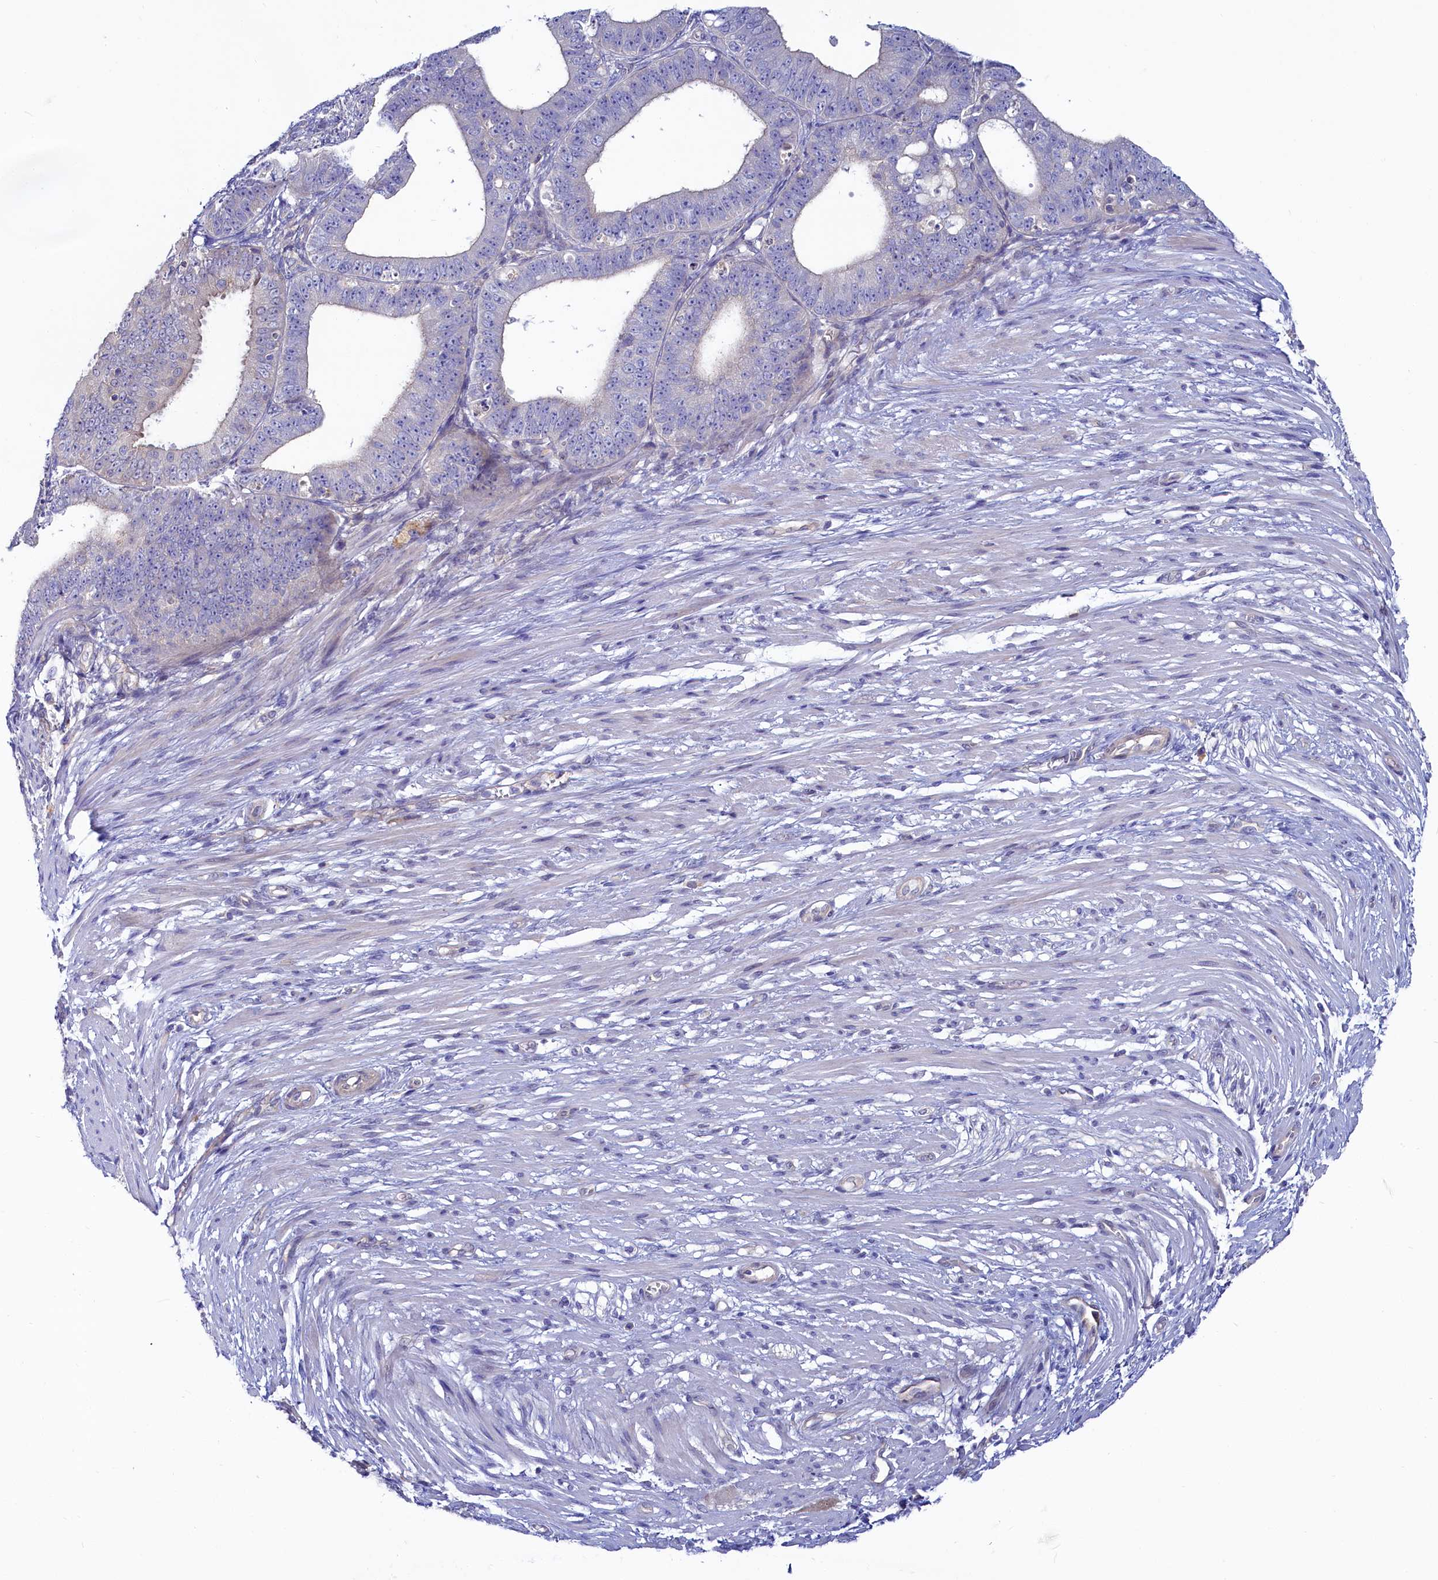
{"staining": {"intensity": "negative", "quantity": "none", "location": "none"}, "tissue": "ovarian cancer", "cell_type": "Tumor cells", "image_type": "cancer", "snomed": [{"axis": "morphology", "description": "Carcinoma, endometroid"}, {"axis": "topography", "description": "Appendix"}, {"axis": "topography", "description": "Ovary"}], "caption": "Immunohistochemistry (IHC) micrograph of neoplastic tissue: human ovarian endometroid carcinoma stained with DAB (3,3'-diaminobenzidine) displays no significant protein staining in tumor cells.", "gene": "ASTE1", "patient": {"sex": "female", "age": 42}}